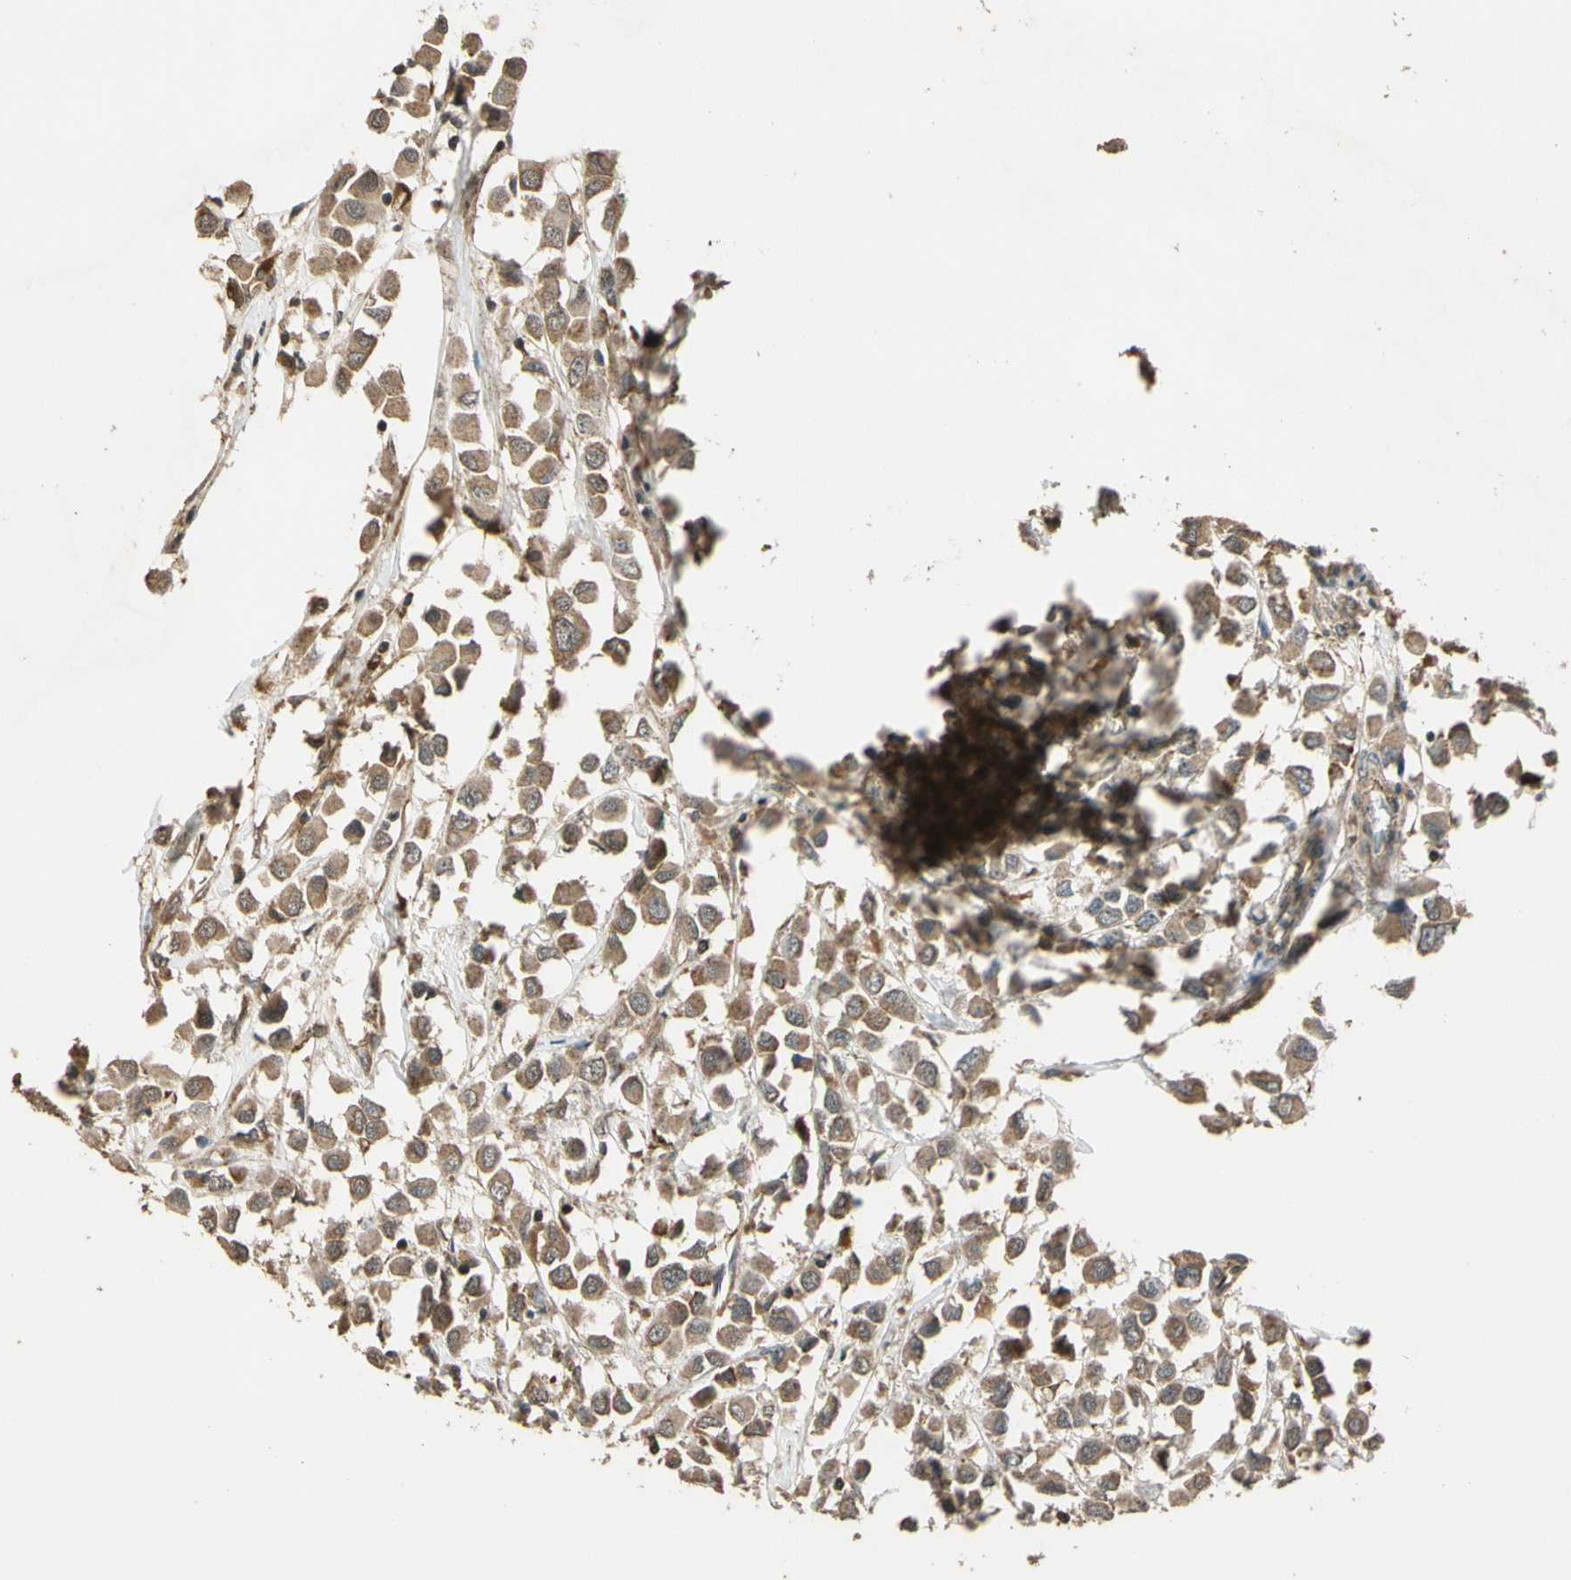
{"staining": {"intensity": "moderate", "quantity": ">75%", "location": "cytoplasmic/membranous"}, "tissue": "breast cancer", "cell_type": "Tumor cells", "image_type": "cancer", "snomed": [{"axis": "morphology", "description": "Duct carcinoma"}, {"axis": "topography", "description": "Breast"}], "caption": "A brown stain shows moderate cytoplasmic/membranous positivity of a protein in breast cancer tumor cells. (DAB = brown stain, brightfield microscopy at high magnification).", "gene": "LAMTOR1", "patient": {"sex": "female", "age": 61}}